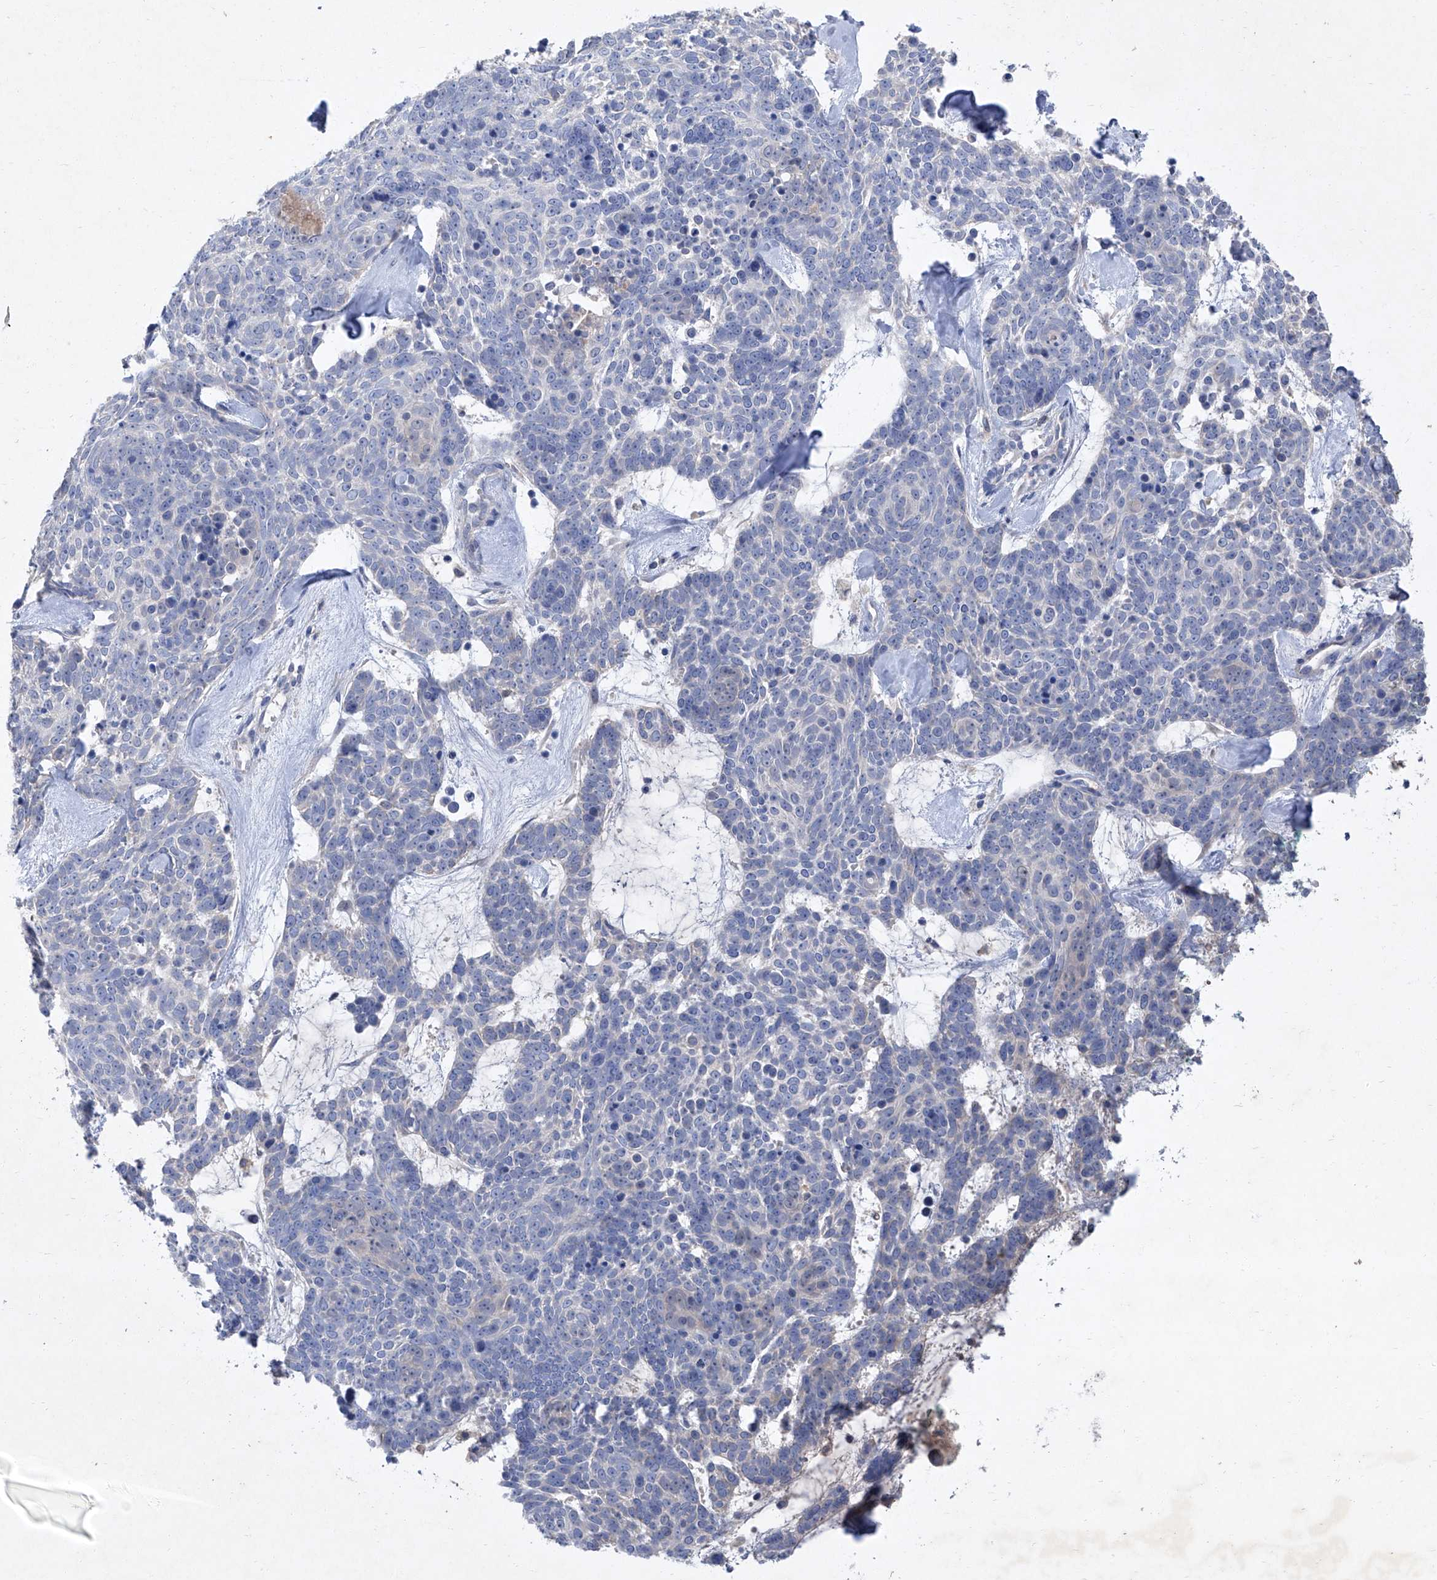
{"staining": {"intensity": "negative", "quantity": "none", "location": "none"}, "tissue": "skin cancer", "cell_type": "Tumor cells", "image_type": "cancer", "snomed": [{"axis": "morphology", "description": "Basal cell carcinoma"}, {"axis": "topography", "description": "Skin"}], "caption": "Tumor cells show no significant protein expression in skin cancer.", "gene": "SBK2", "patient": {"sex": "female", "age": 81}}